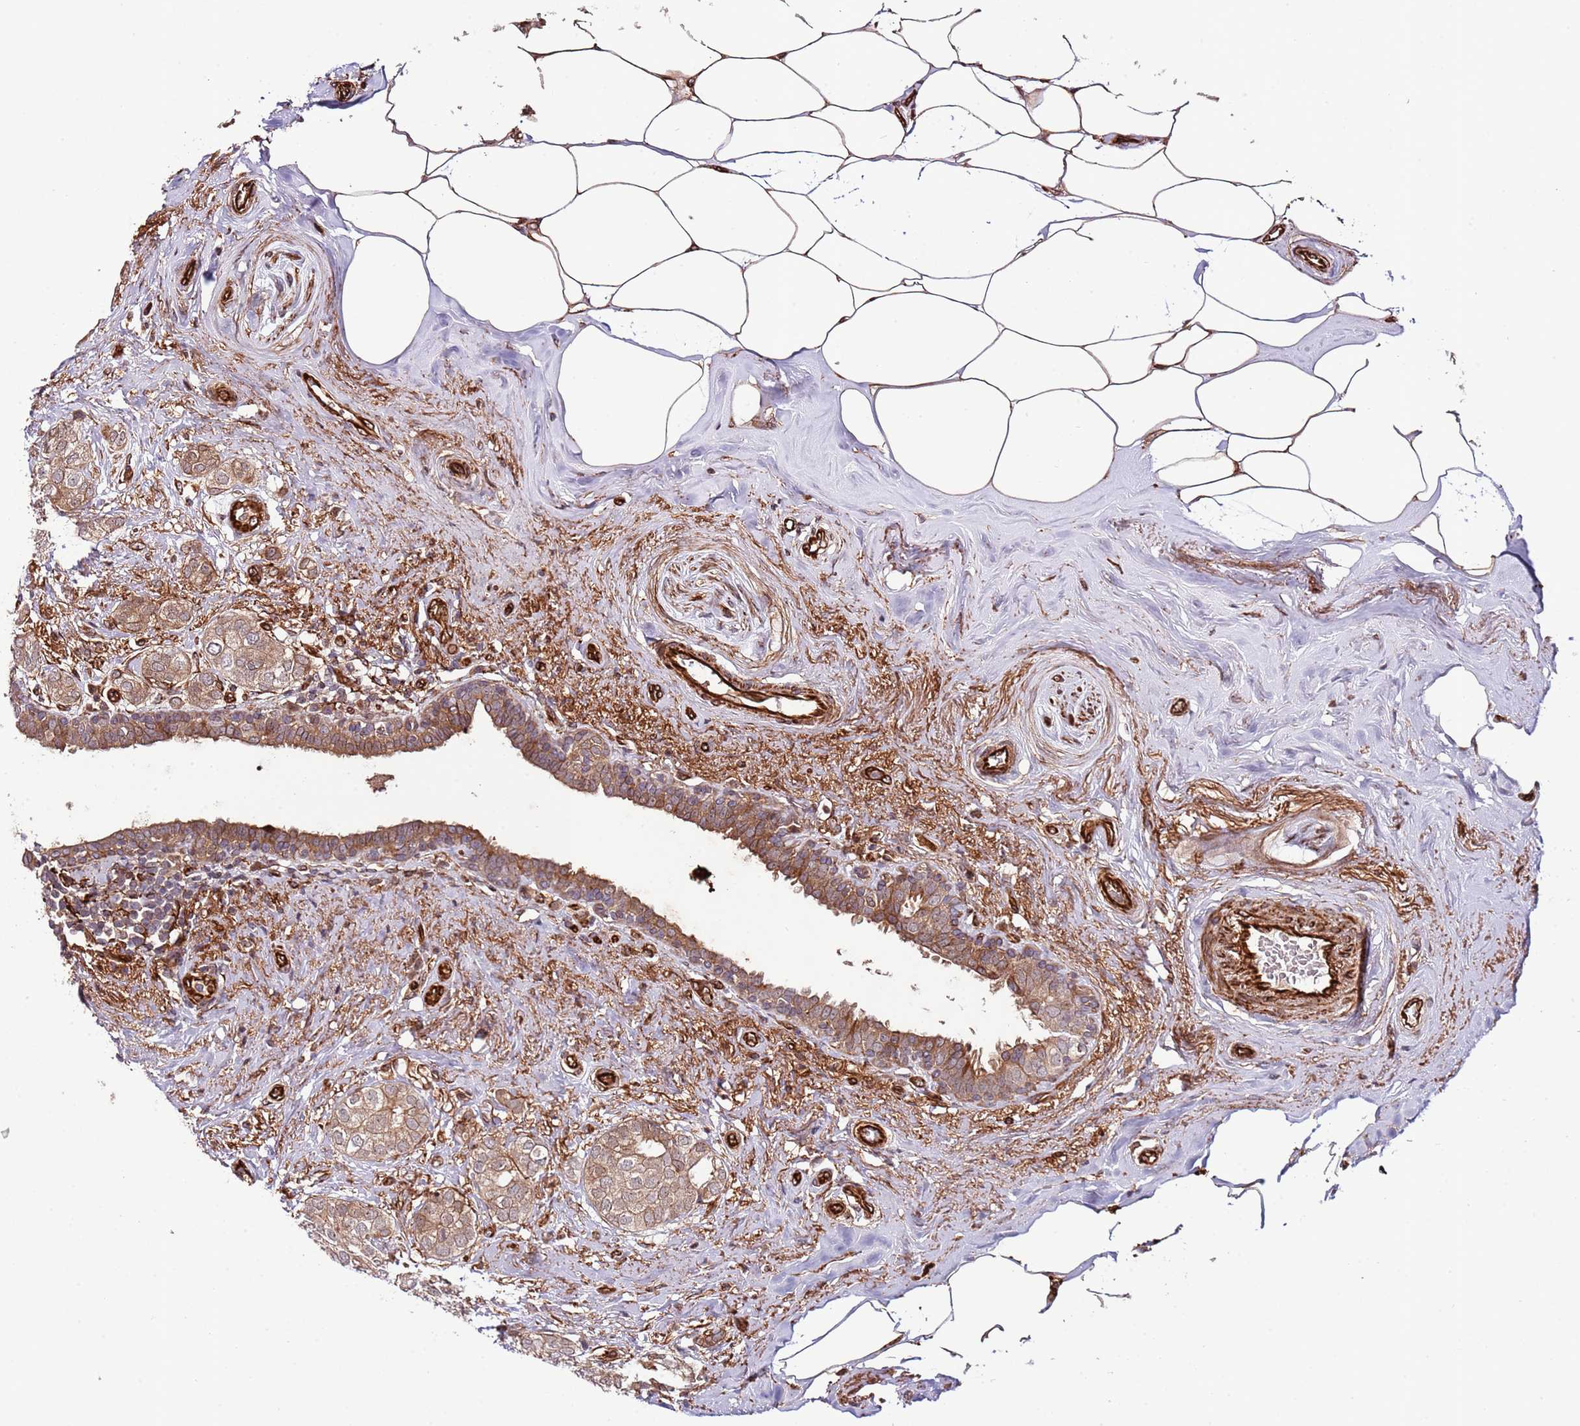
{"staining": {"intensity": "weak", "quantity": ">75%", "location": "cytoplasmic/membranous"}, "tissue": "breast cancer", "cell_type": "Tumor cells", "image_type": "cancer", "snomed": [{"axis": "morphology", "description": "Duct carcinoma"}, {"axis": "topography", "description": "Breast"}], "caption": "A micrograph of breast cancer (intraductal carcinoma) stained for a protein reveals weak cytoplasmic/membranous brown staining in tumor cells. Ihc stains the protein of interest in brown and the nuclei are stained blue.", "gene": "NEK3", "patient": {"sex": "female", "age": 73}}